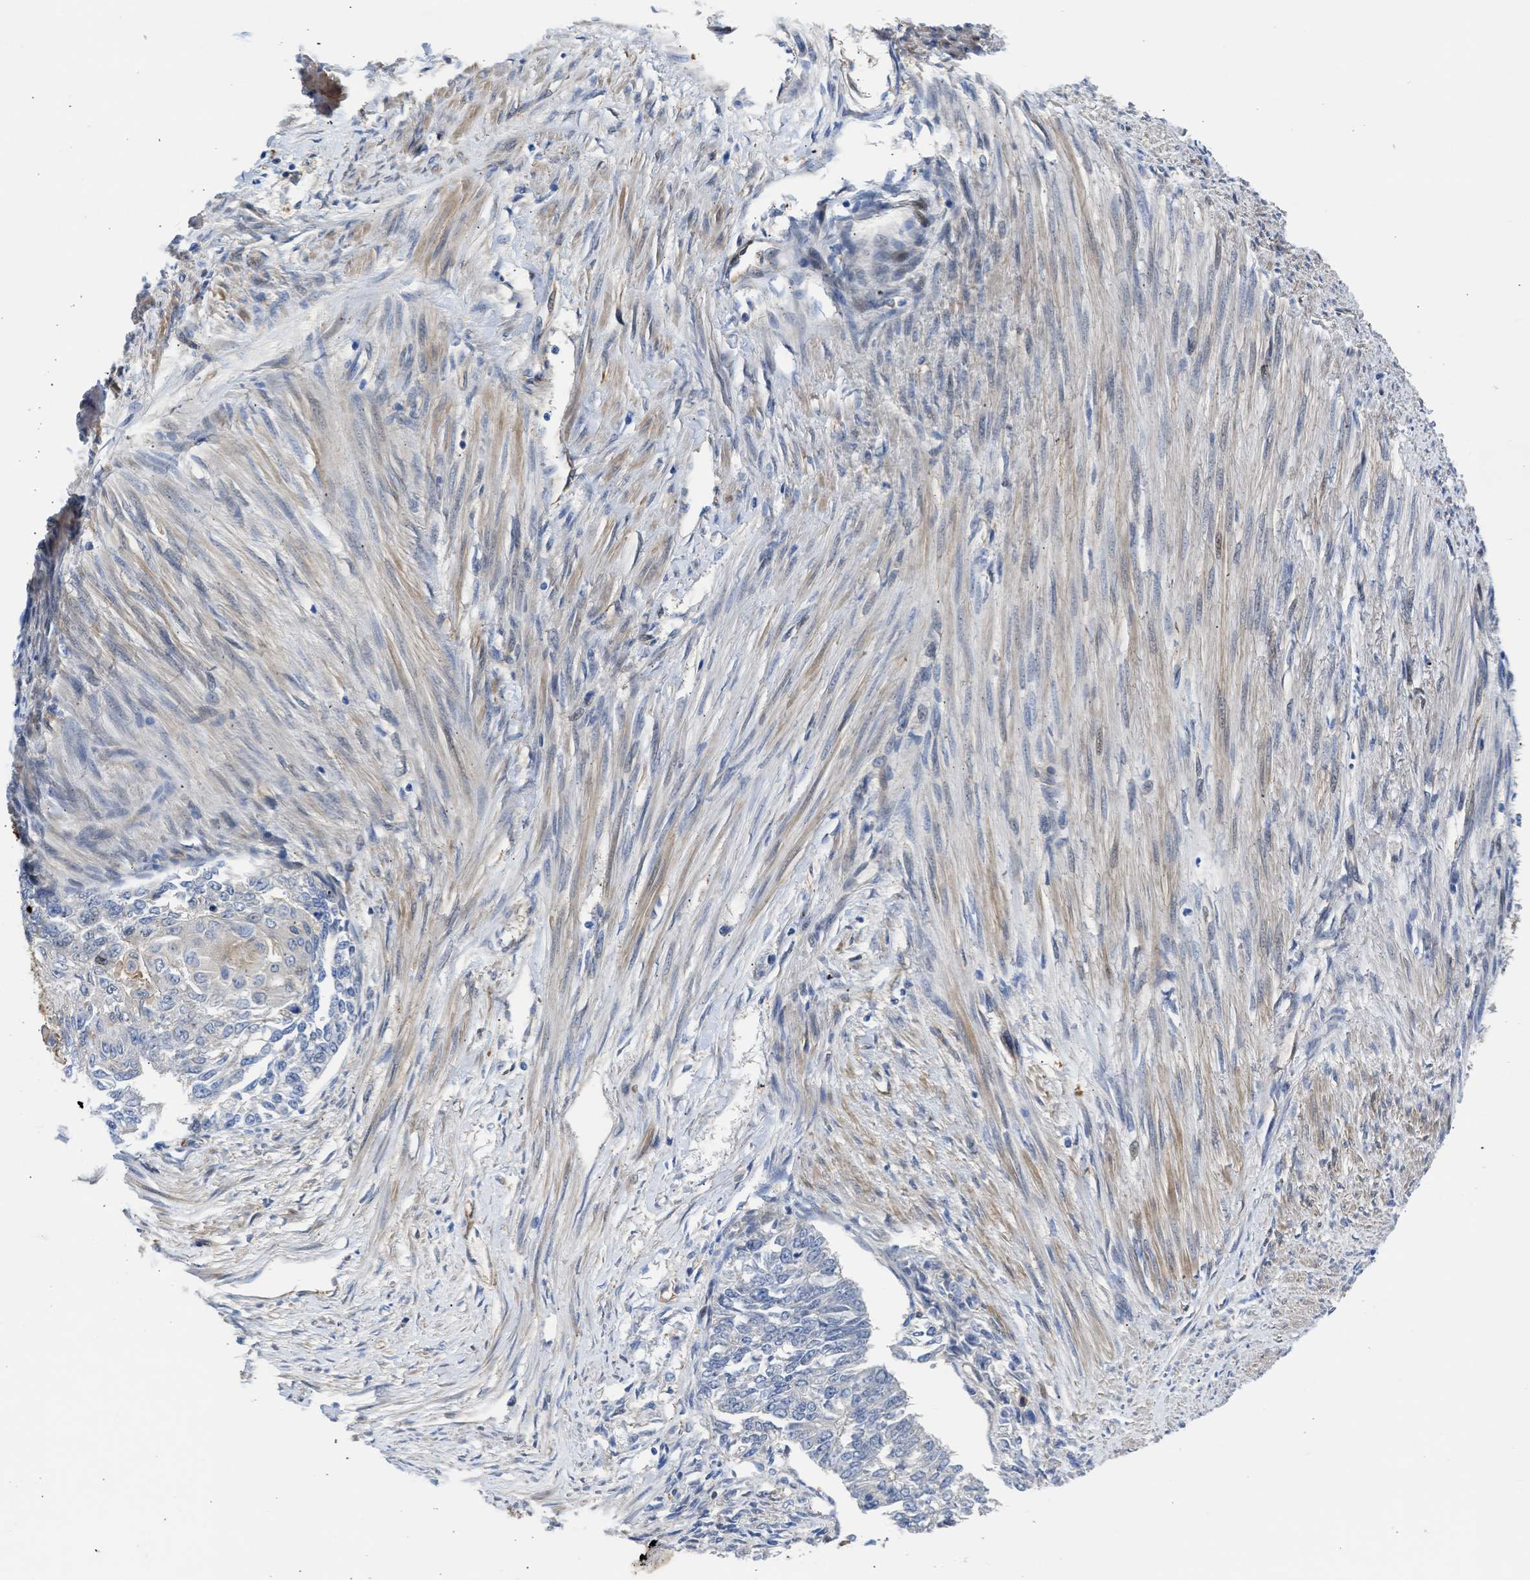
{"staining": {"intensity": "negative", "quantity": "none", "location": "none"}, "tissue": "endometrial cancer", "cell_type": "Tumor cells", "image_type": "cancer", "snomed": [{"axis": "morphology", "description": "Adenocarcinoma, NOS"}, {"axis": "topography", "description": "Endometrium"}], "caption": "The image demonstrates no staining of tumor cells in endometrial adenocarcinoma.", "gene": "MAS1L", "patient": {"sex": "female", "age": 32}}